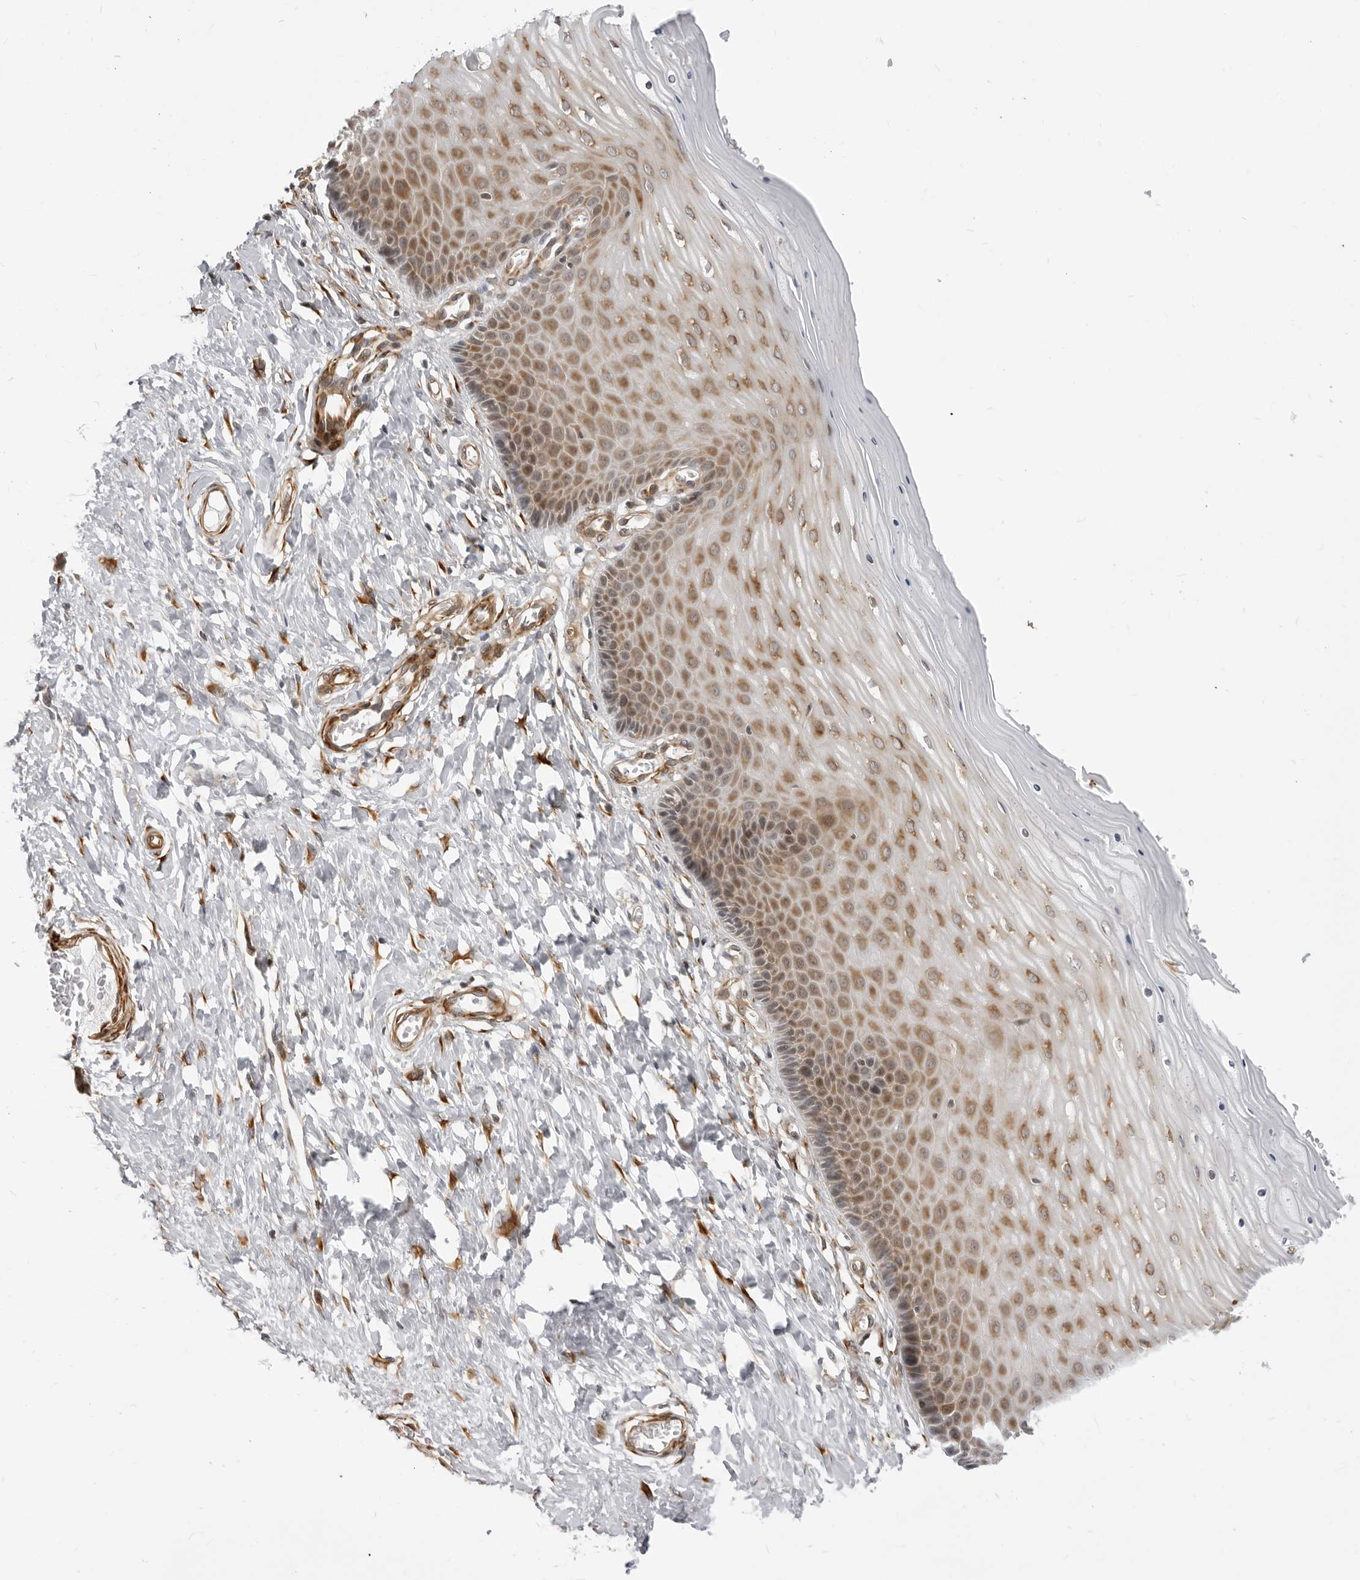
{"staining": {"intensity": "moderate", "quantity": "<25%", "location": "cytoplasmic/membranous"}, "tissue": "cervix", "cell_type": "Glandular cells", "image_type": "normal", "snomed": [{"axis": "morphology", "description": "Normal tissue, NOS"}, {"axis": "topography", "description": "Cervix"}], "caption": "A histopathology image of human cervix stained for a protein displays moderate cytoplasmic/membranous brown staining in glandular cells. The staining was performed using DAB to visualize the protein expression in brown, while the nuclei were stained in blue with hematoxylin (Magnification: 20x).", "gene": "SRGAP2", "patient": {"sex": "female", "age": 55}}